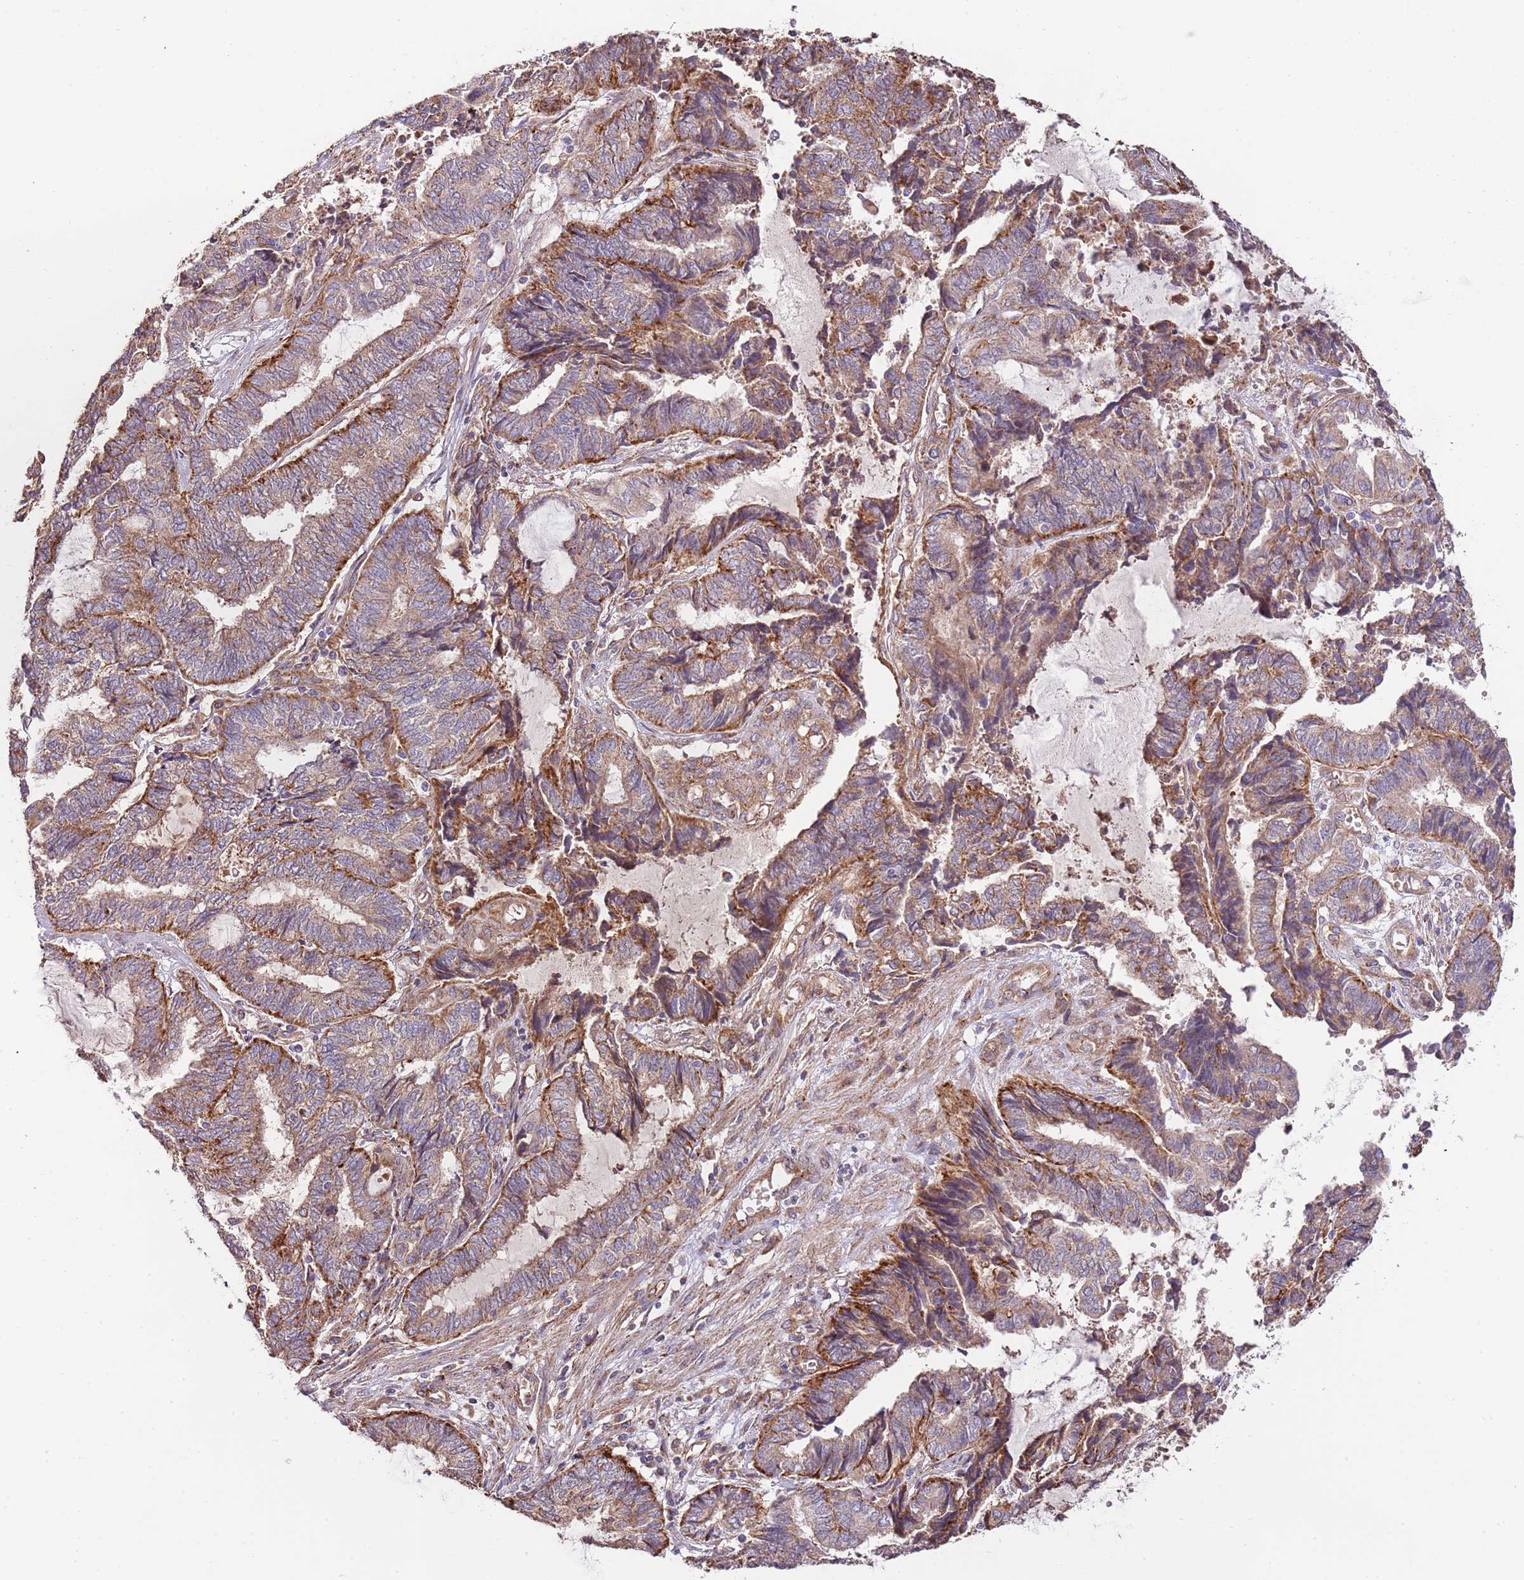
{"staining": {"intensity": "moderate", "quantity": ">75%", "location": "cytoplasmic/membranous"}, "tissue": "endometrial cancer", "cell_type": "Tumor cells", "image_type": "cancer", "snomed": [{"axis": "morphology", "description": "Adenocarcinoma, NOS"}, {"axis": "topography", "description": "Uterus"}, {"axis": "topography", "description": "Endometrium"}], "caption": "Moderate cytoplasmic/membranous staining is identified in approximately >75% of tumor cells in endometrial adenocarcinoma. The staining is performed using DAB (3,3'-diaminobenzidine) brown chromogen to label protein expression. The nuclei are counter-stained blue using hematoxylin.", "gene": "DOCK6", "patient": {"sex": "female", "age": 70}}